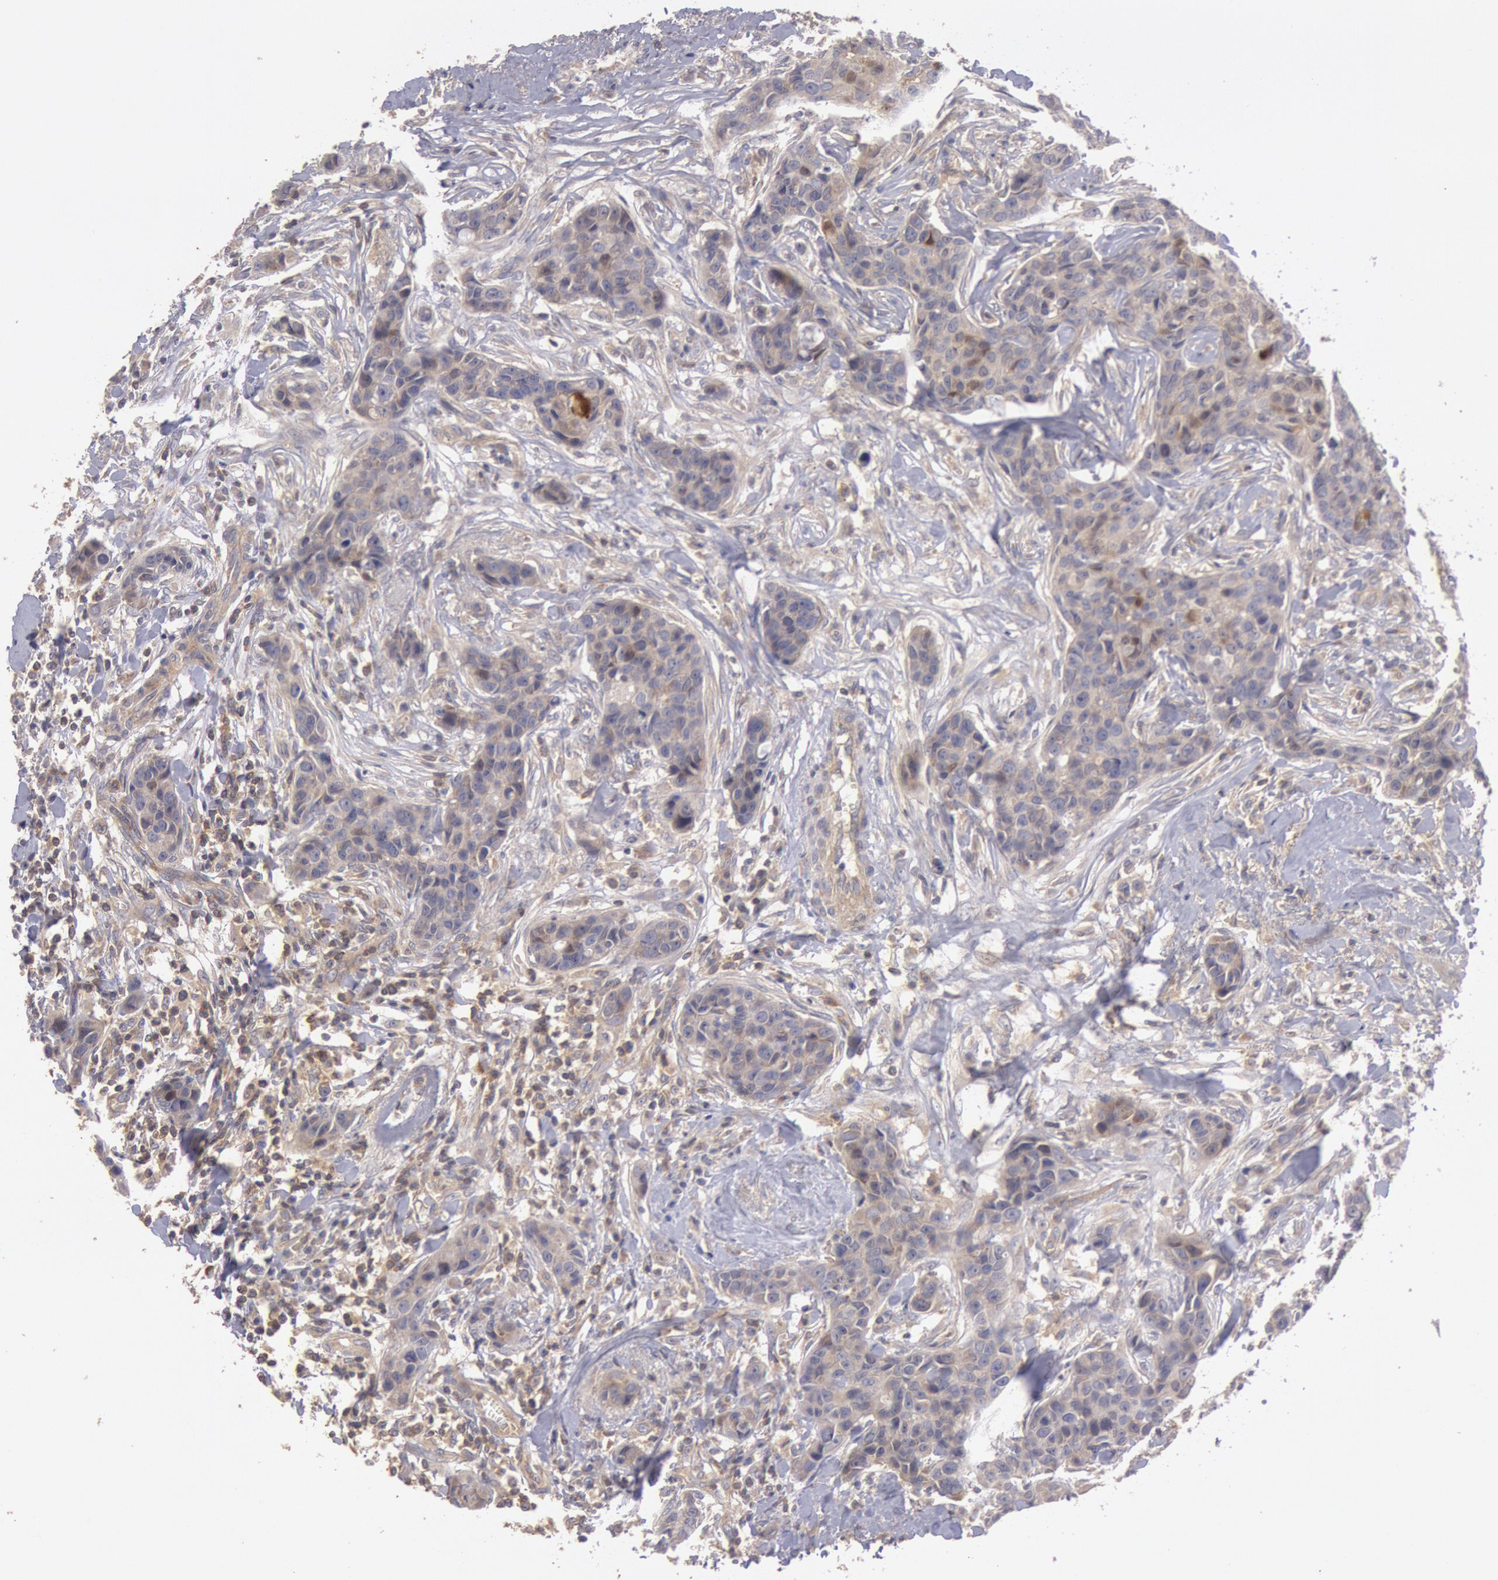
{"staining": {"intensity": "strong", "quantity": "<25%", "location": "cytoplasmic/membranous,nuclear"}, "tissue": "breast cancer", "cell_type": "Tumor cells", "image_type": "cancer", "snomed": [{"axis": "morphology", "description": "Duct carcinoma"}, {"axis": "topography", "description": "Breast"}], "caption": "Protein expression analysis of human breast cancer (infiltrating ductal carcinoma) reveals strong cytoplasmic/membranous and nuclear staining in approximately <25% of tumor cells. (IHC, brightfield microscopy, high magnification).", "gene": "PIK3R1", "patient": {"sex": "female", "age": 91}}